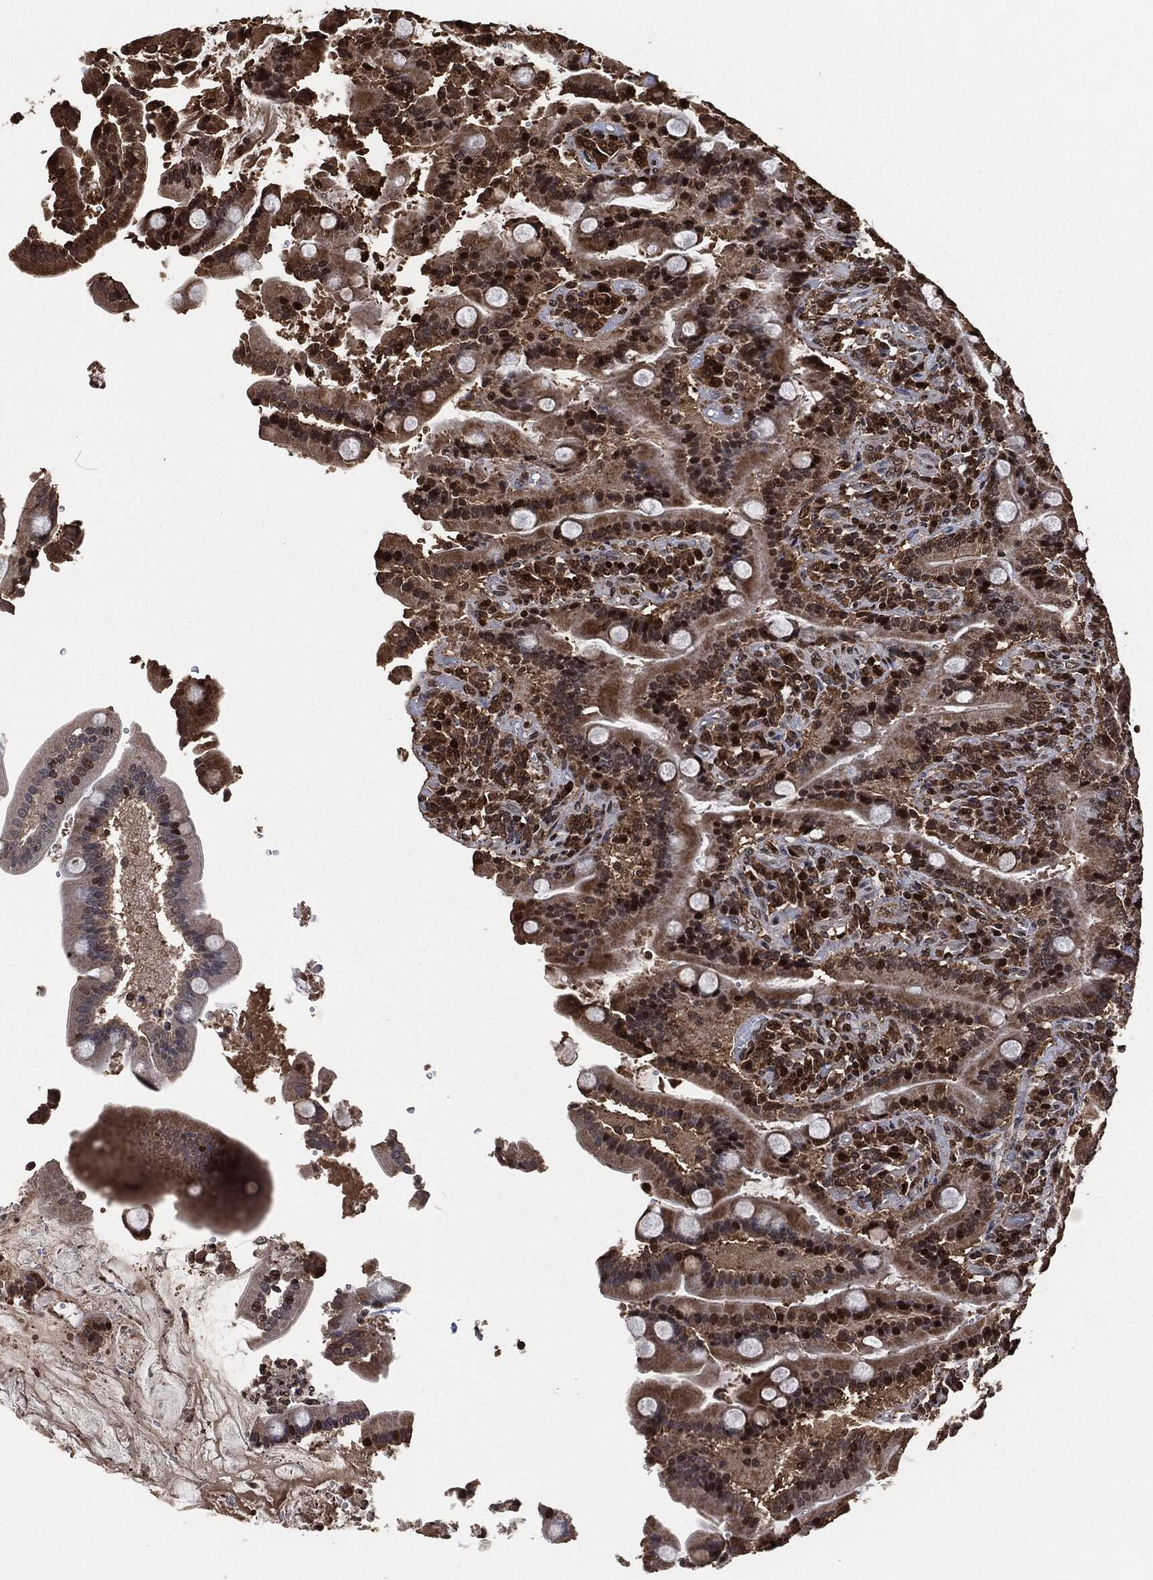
{"staining": {"intensity": "strong", "quantity": "25%-75%", "location": "cytoplasmic/membranous,nuclear"}, "tissue": "duodenum", "cell_type": "Glandular cells", "image_type": "normal", "snomed": [{"axis": "morphology", "description": "Normal tissue, NOS"}, {"axis": "topography", "description": "Duodenum"}], "caption": "This micrograph exhibits immunohistochemistry (IHC) staining of benign human duodenum, with high strong cytoplasmic/membranous,nuclear staining in approximately 25%-75% of glandular cells.", "gene": "SNAI1", "patient": {"sex": "female", "age": 62}}